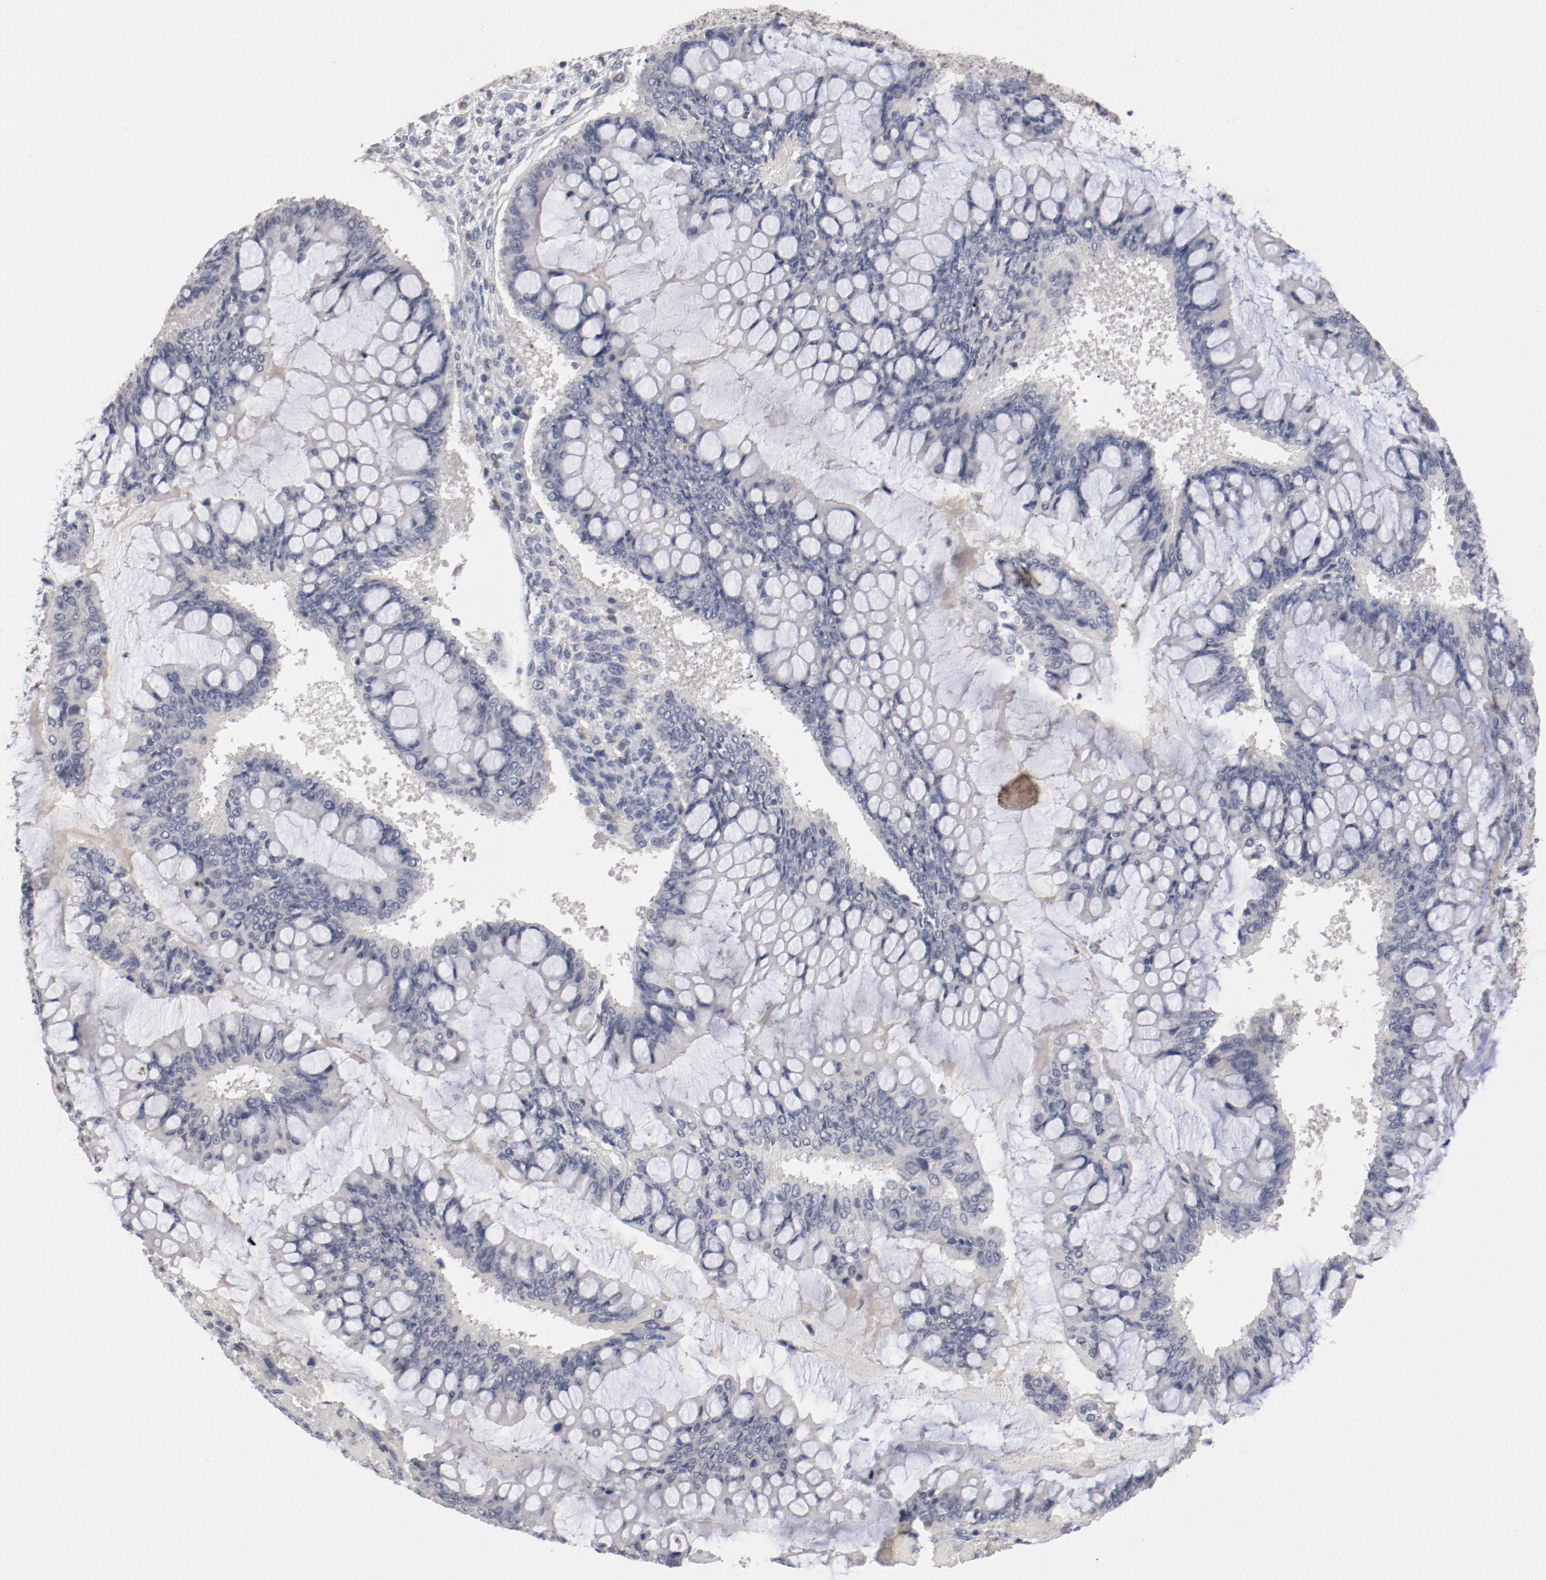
{"staining": {"intensity": "negative", "quantity": "none", "location": "none"}, "tissue": "ovarian cancer", "cell_type": "Tumor cells", "image_type": "cancer", "snomed": [{"axis": "morphology", "description": "Cystadenocarcinoma, mucinous, NOS"}, {"axis": "topography", "description": "Ovary"}], "caption": "This is an immunohistochemistry (IHC) image of human ovarian mucinous cystadenocarcinoma. There is no expression in tumor cells.", "gene": "CBL", "patient": {"sex": "female", "age": 73}}